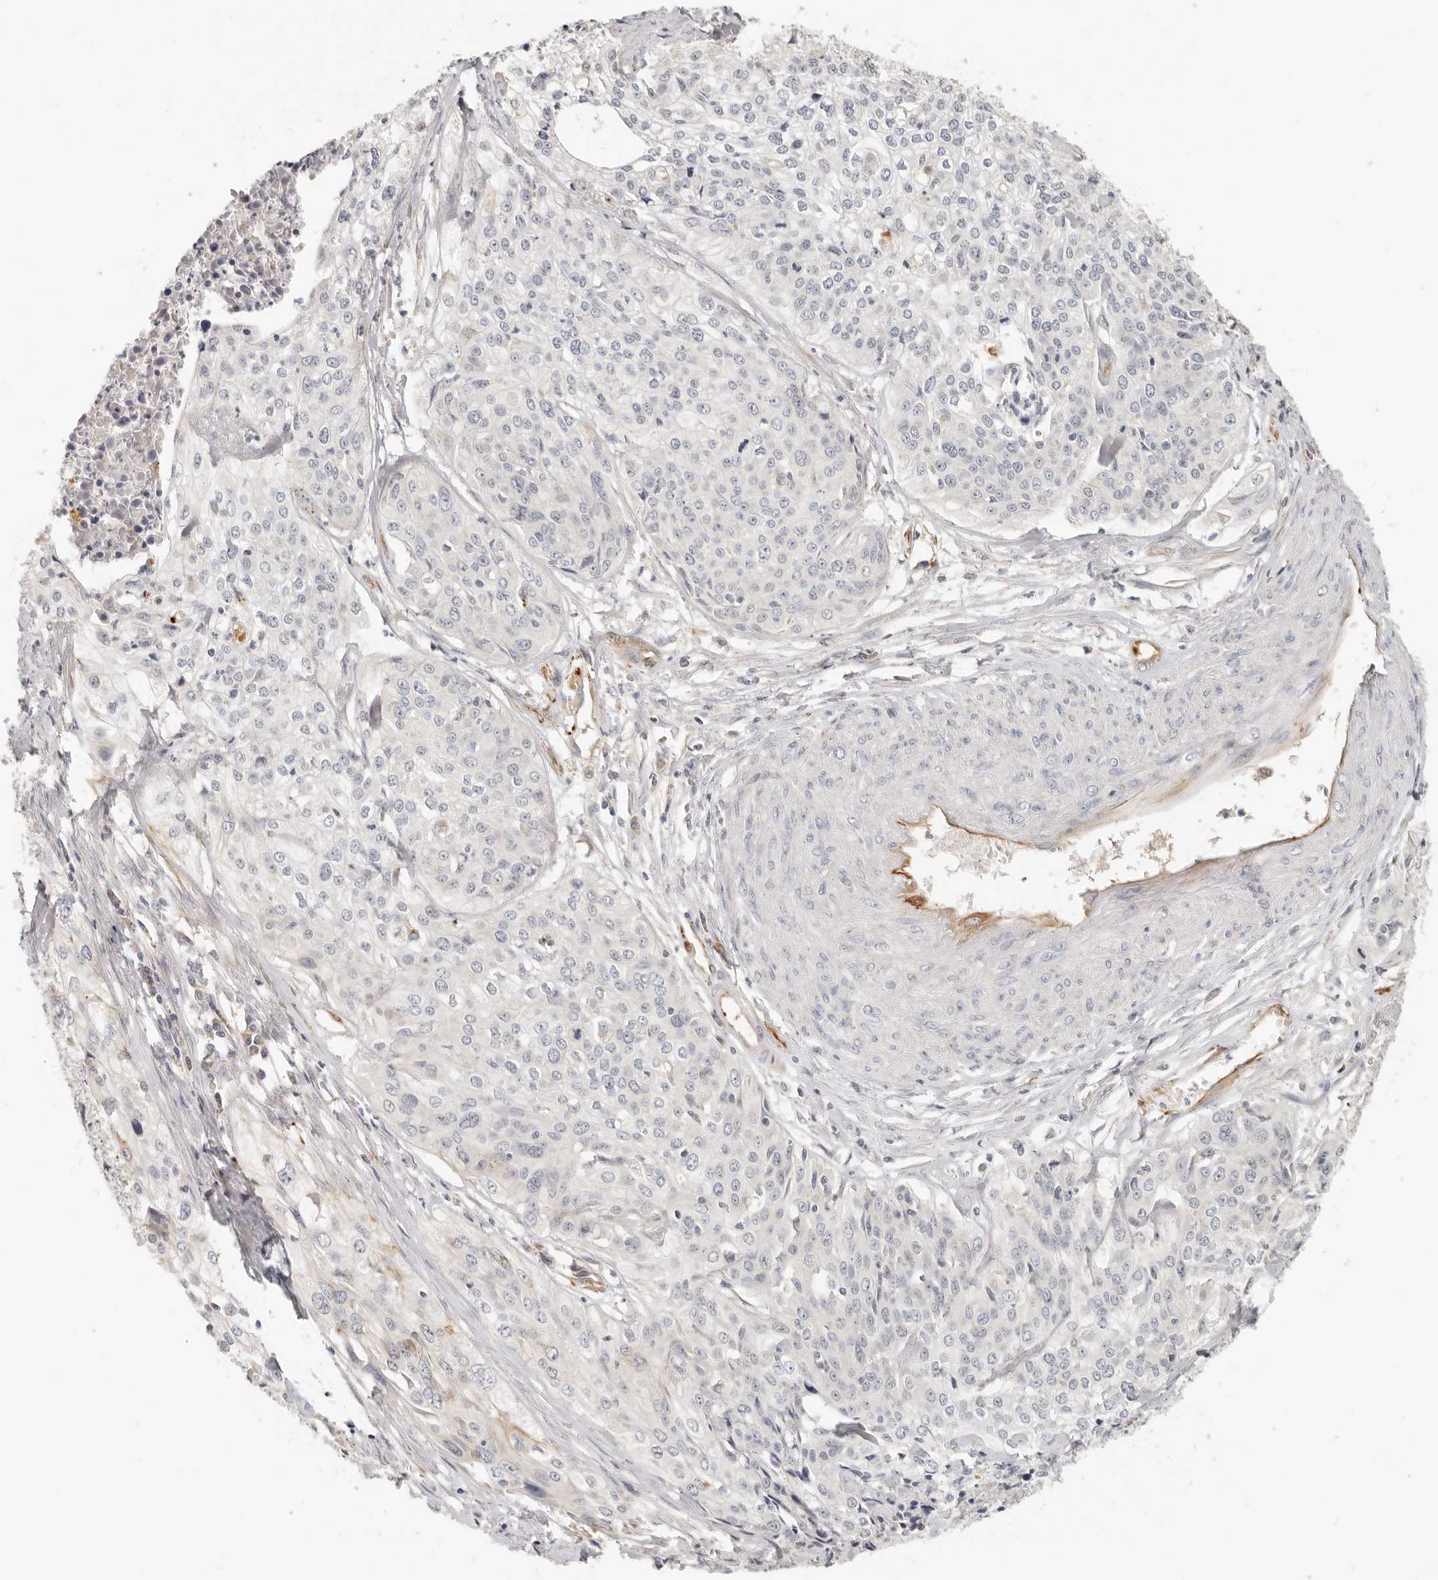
{"staining": {"intensity": "negative", "quantity": "none", "location": "none"}, "tissue": "cervical cancer", "cell_type": "Tumor cells", "image_type": "cancer", "snomed": [{"axis": "morphology", "description": "Squamous cell carcinoma, NOS"}, {"axis": "topography", "description": "Cervix"}], "caption": "Immunohistochemistry of human cervical squamous cell carcinoma demonstrates no positivity in tumor cells. (DAB IHC, high magnification).", "gene": "SPRING1", "patient": {"sex": "female", "age": 31}}